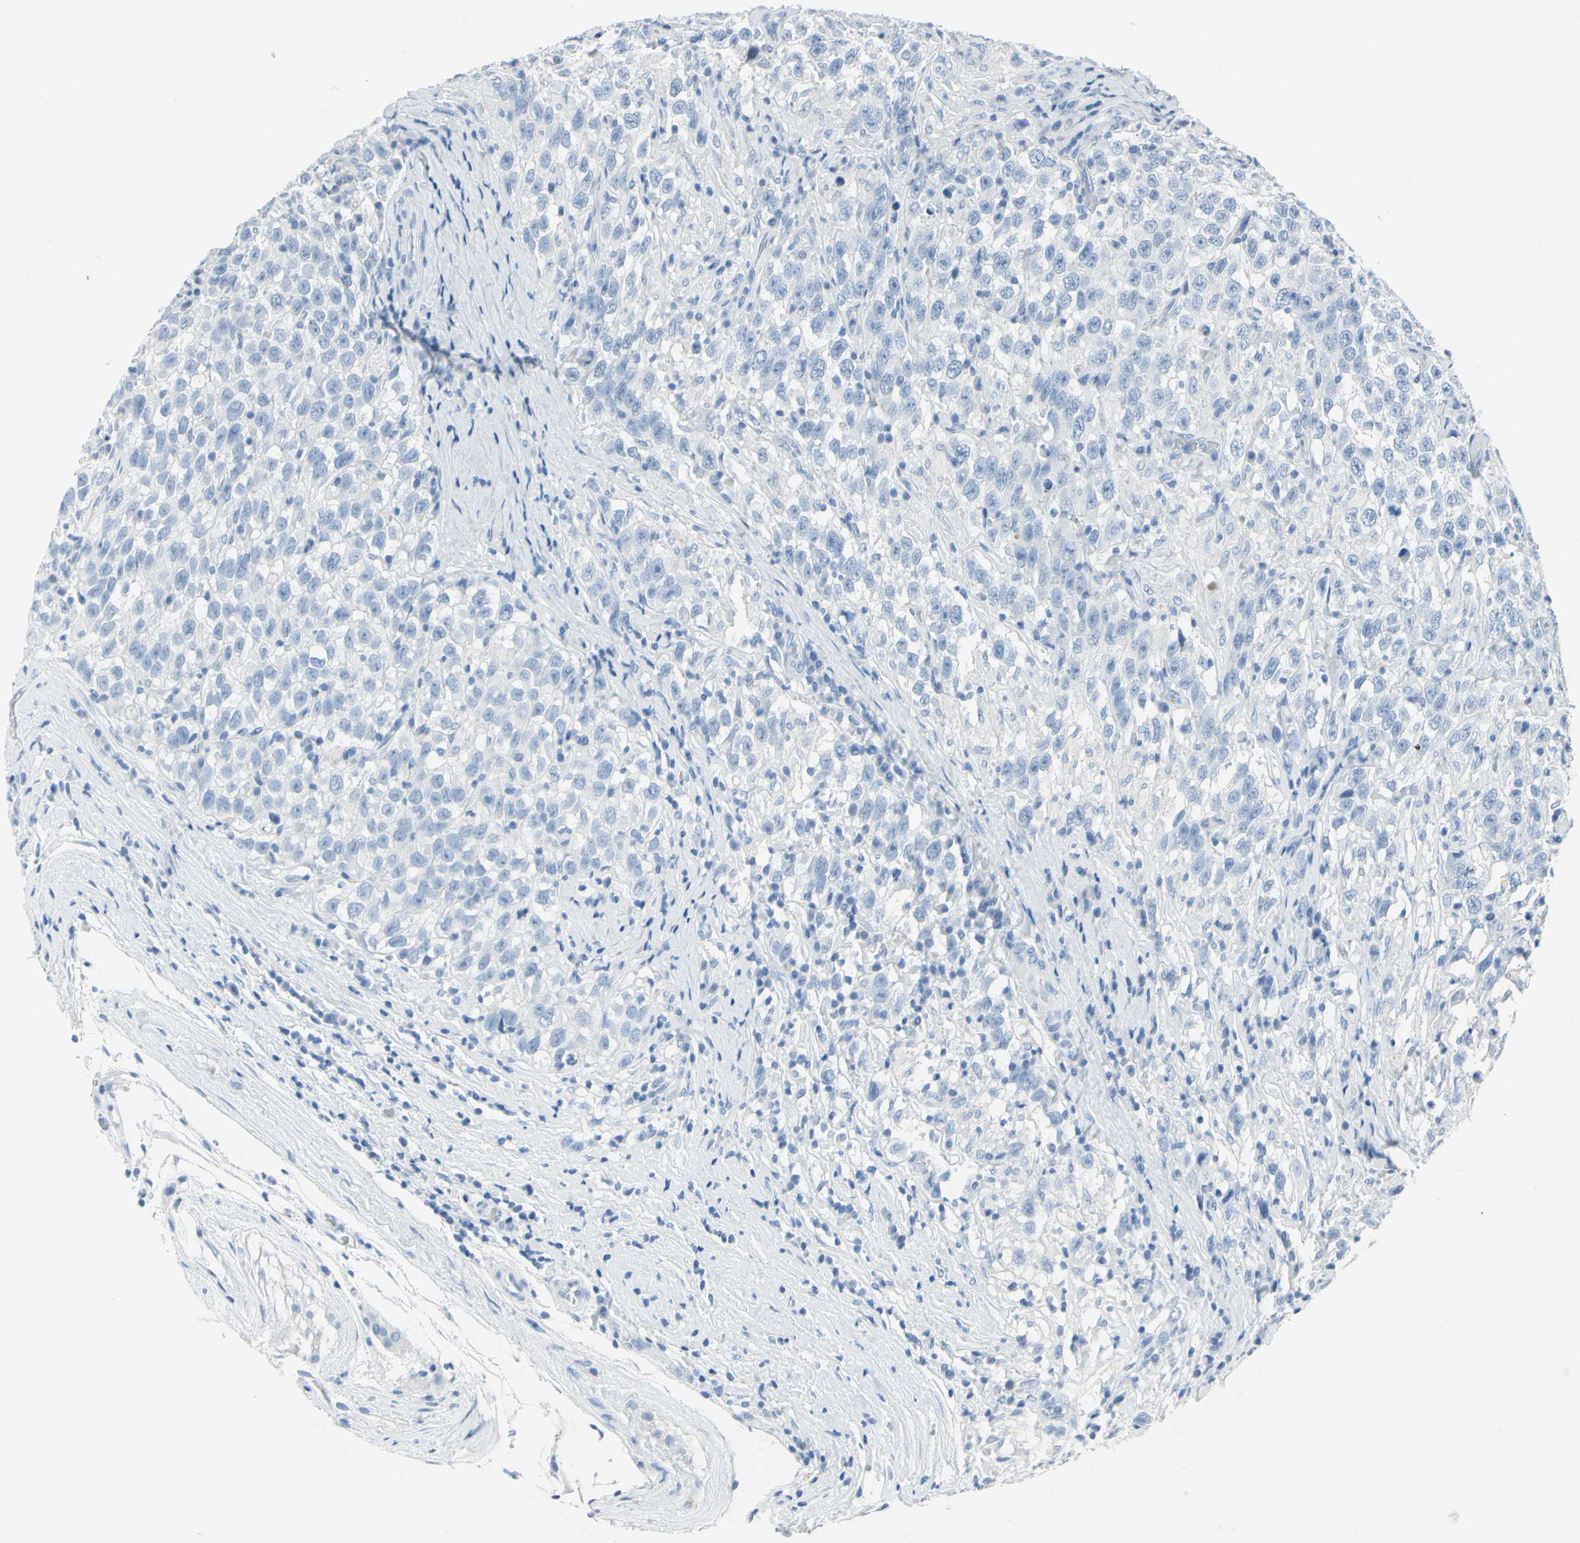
{"staining": {"intensity": "negative", "quantity": "none", "location": "none"}, "tissue": "testis cancer", "cell_type": "Tumor cells", "image_type": "cancer", "snomed": [{"axis": "morphology", "description": "Seminoma, NOS"}, {"axis": "topography", "description": "Testis"}], "caption": "This image is of testis cancer stained with immunohistochemistry to label a protein in brown with the nuclei are counter-stained blue. There is no staining in tumor cells.", "gene": "SFN", "patient": {"sex": "male", "age": 41}}